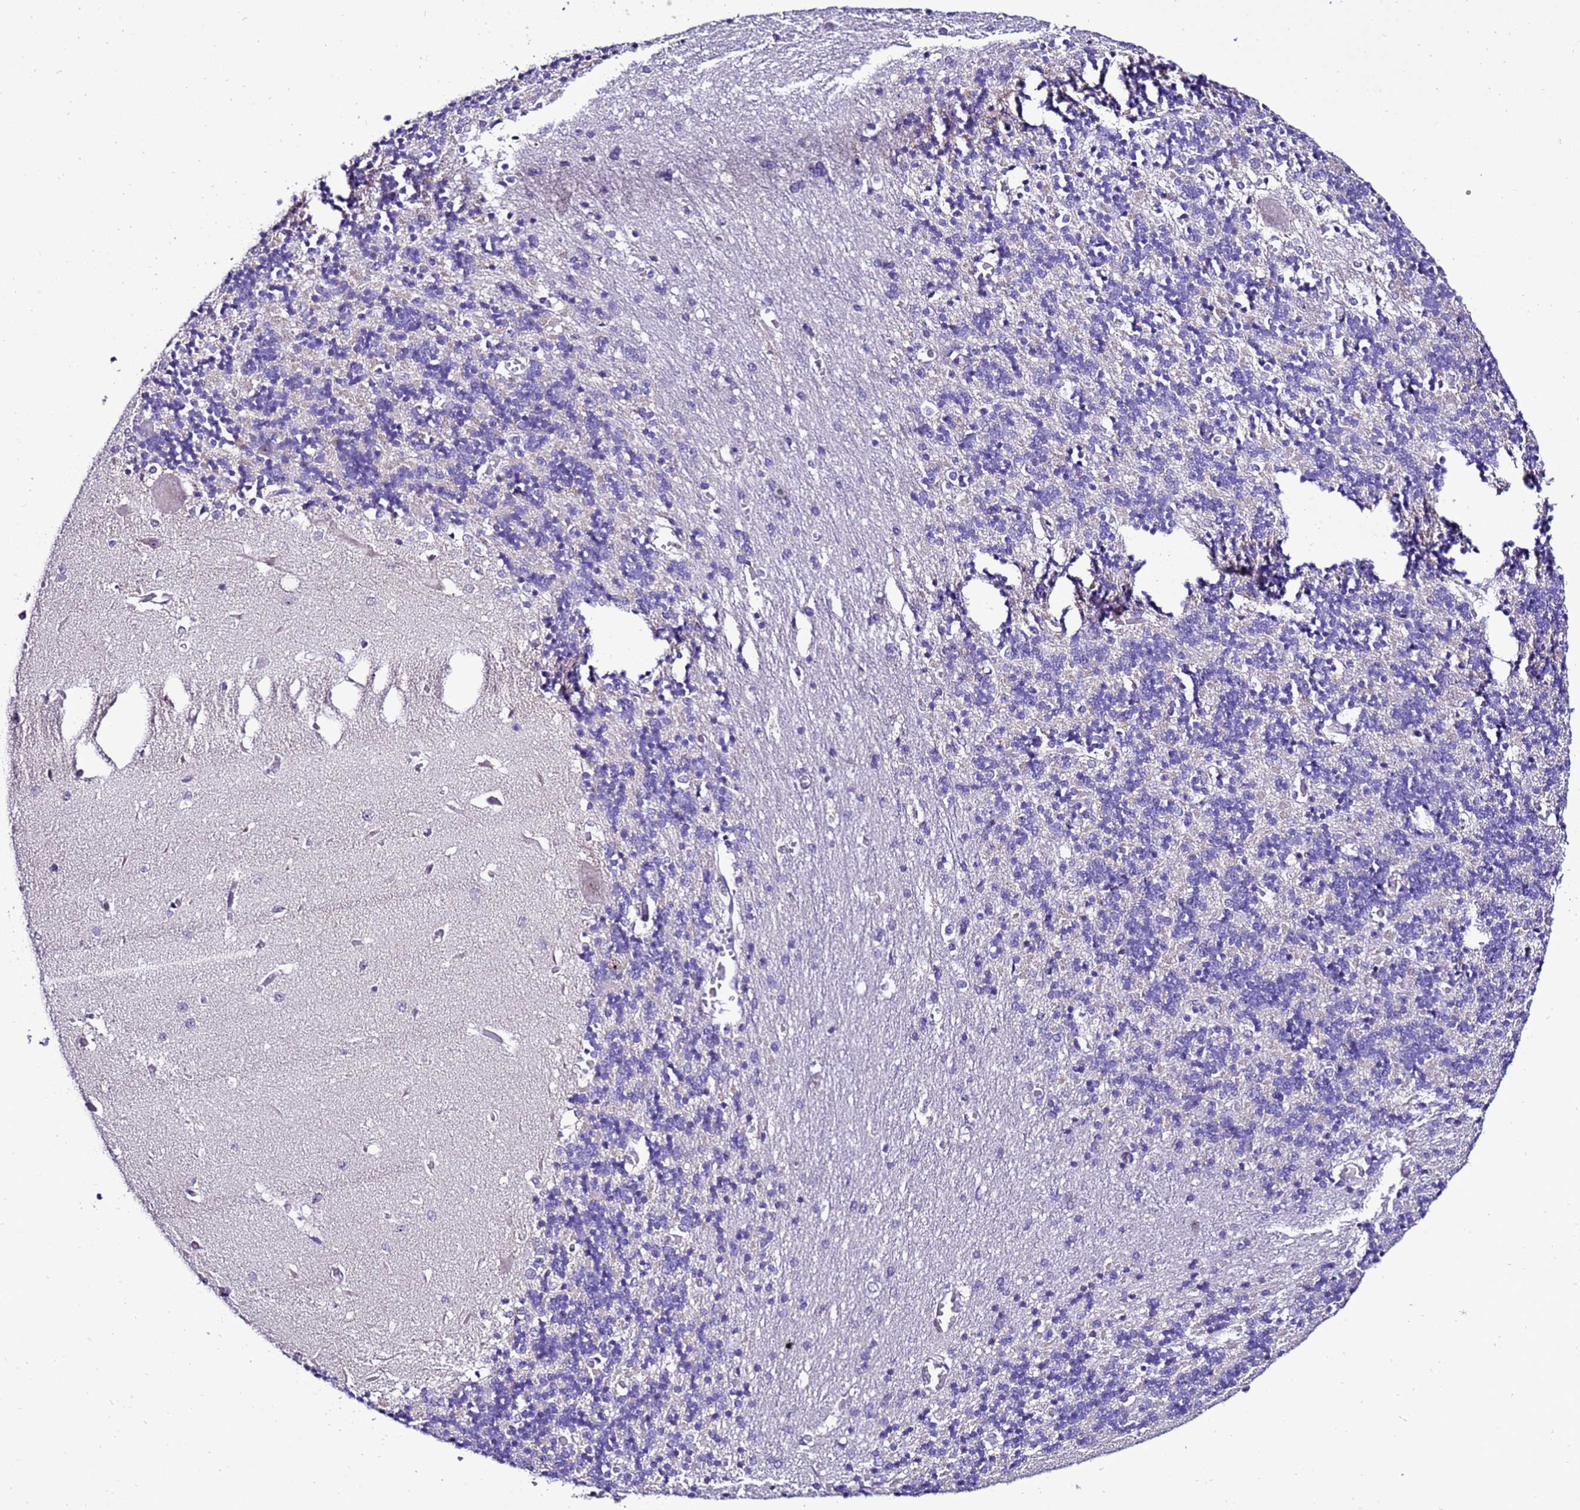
{"staining": {"intensity": "negative", "quantity": "none", "location": "none"}, "tissue": "cerebellum", "cell_type": "Cells in granular layer", "image_type": "normal", "snomed": [{"axis": "morphology", "description": "Normal tissue, NOS"}, {"axis": "topography", "description": "Cerebellum"}], "caption": "IHC micrograph of normal cerebellum stained for a protein (brown), which demonstrates no staining in cells in granular layer. (DAB IHC with hematoxylin counter stain).", "gene": "DPH6", "patient": {"sex": "male", "age": 37}}